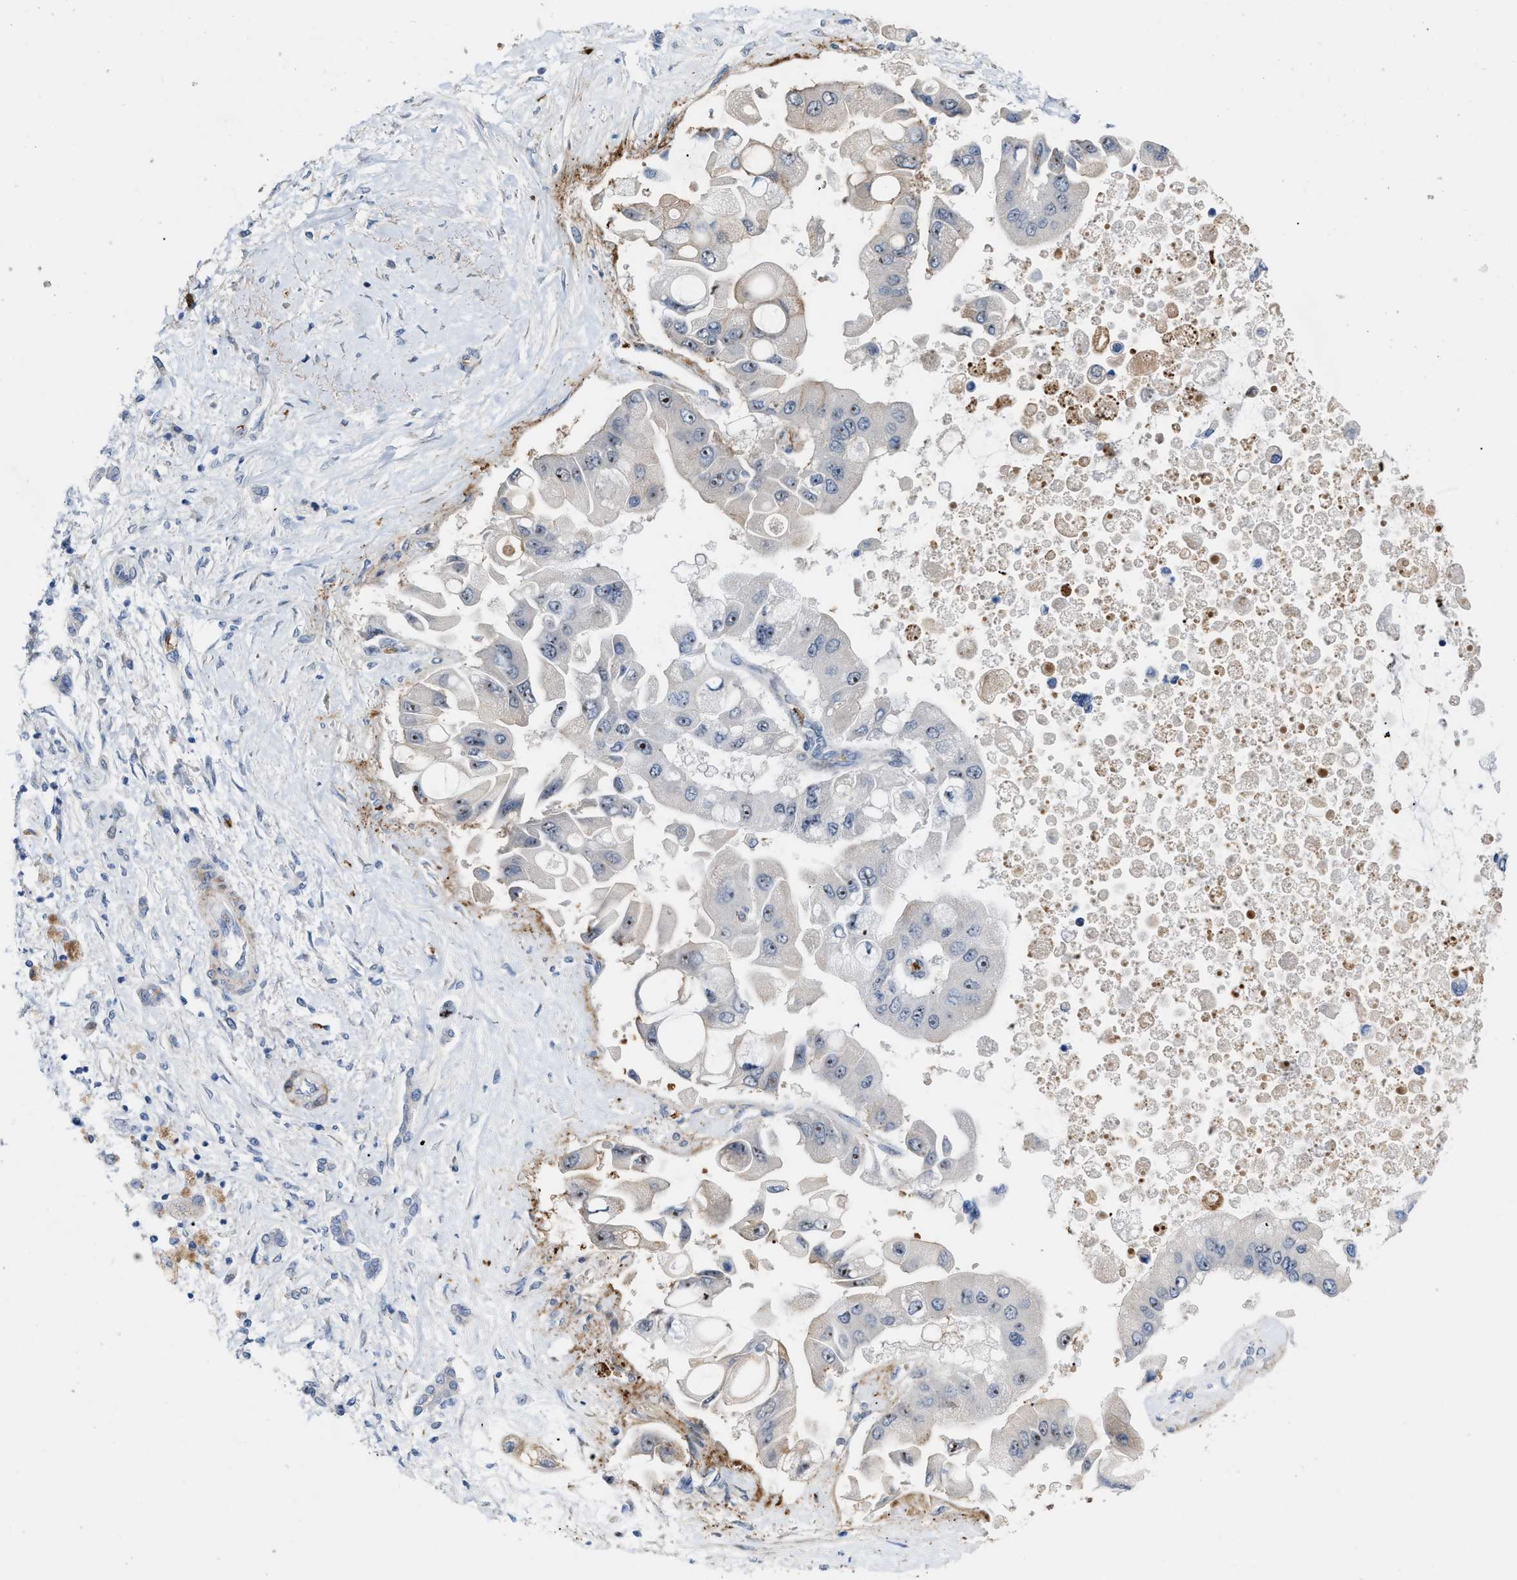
{"staining": {"intensity": "moderate", "quantity": "<25%", "location": "nuclear"}, "tissue": "liver cancer", "cell_type": "Tumor cells", "image_type": "cancer", "snomed": [{"axis": "morphology", "description": "Cholangiocarcinoma"}, {"axis": "topography", "description": "Liver"}], "caption": "Immunohistochemical staining of liver cancer shows low levels of moderate nuclear expression in about <25% of tumor cells.", "gene": "POLR1F", "patient": {"sex": "male", "age": 50}}